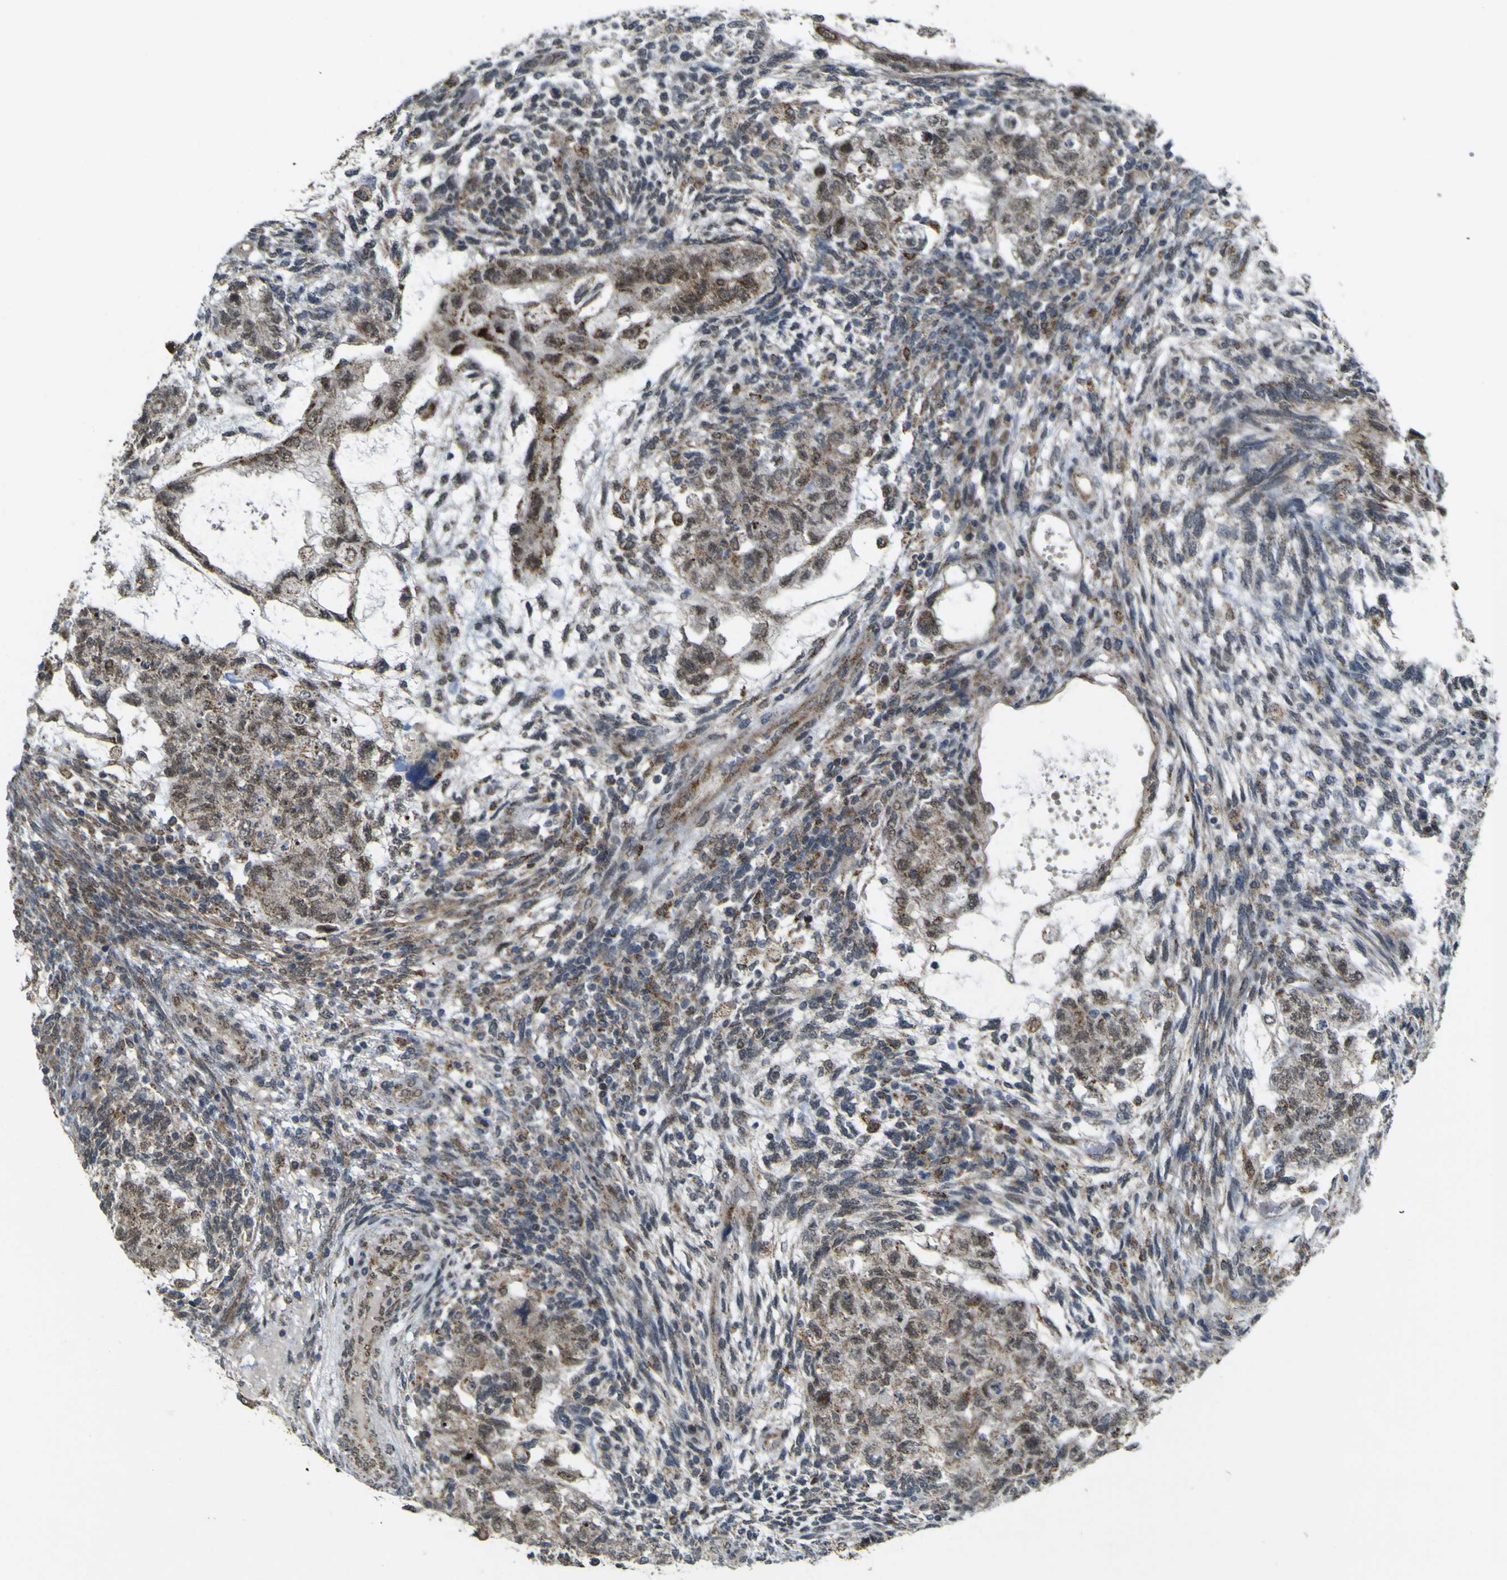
{"staining": {"intensity": "moderate", "quantity": ">75%", "location": "cytoplasmic/membranous,nuclear"}, "tissue": "testis cancer", "cell_type": "Tumor cells", "image_type": "cancer", "snomed": [{"axis": "morphology", "description": "Normal tissue, NOS"}, {"axis": "morphology", "description": "Carcinoma, Embryonal, NOS"}, {"axis": "topography", "description": "Testis"}], "caption": "Moderate cytoplasmic/membranous and nuclear staining for a protein is identified in about >75% of tumor cells of testis cancer (embryonal carcinoma) using immunohistochemistry (IHC).", "gene": "ACBD5", "patient": {"sex": "male", "age": 36}}